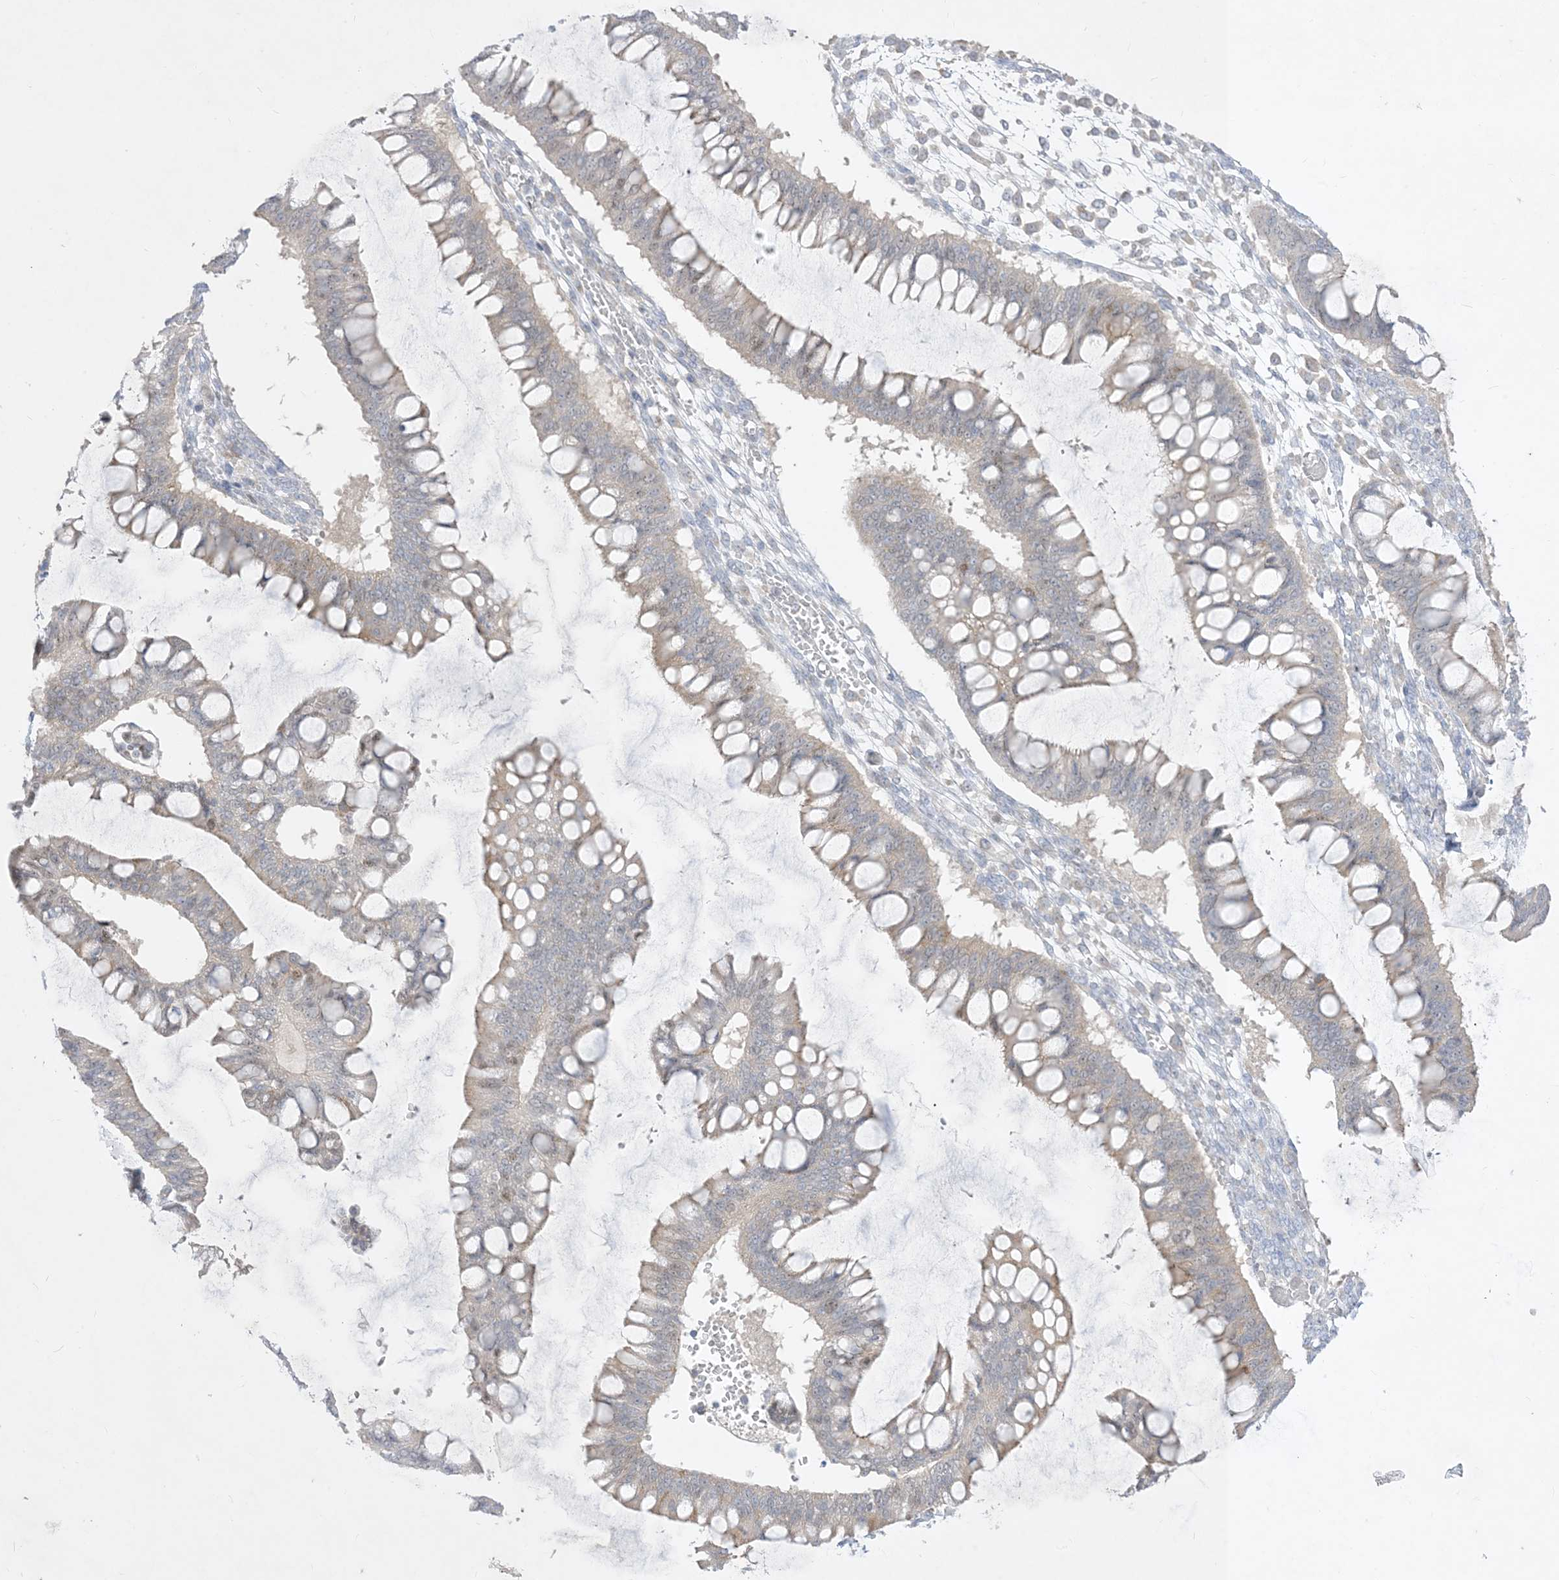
{"staining": {"intensity": "moderate", "quantity": "<25%", "location": "cytoplasmic/membranous"}, "tissue": "ovarian cancer", "cell_type": "Tumor cells", "image_type": "cancer", "snomed": [{"axis": "morphology", "description": "Cystadenocarcinoma, mucinous, NOS"}, {"axis": "topography", "description": "Ovary"}], "caption": "Ovarian cancer stained for a protein demonstrates moderate cytoplasmic/membranous positivity in tumor cells. Nuclei are stained in blue.", "gene": "BHLHE40", "patient": {"sex": "female", "age": 73}}